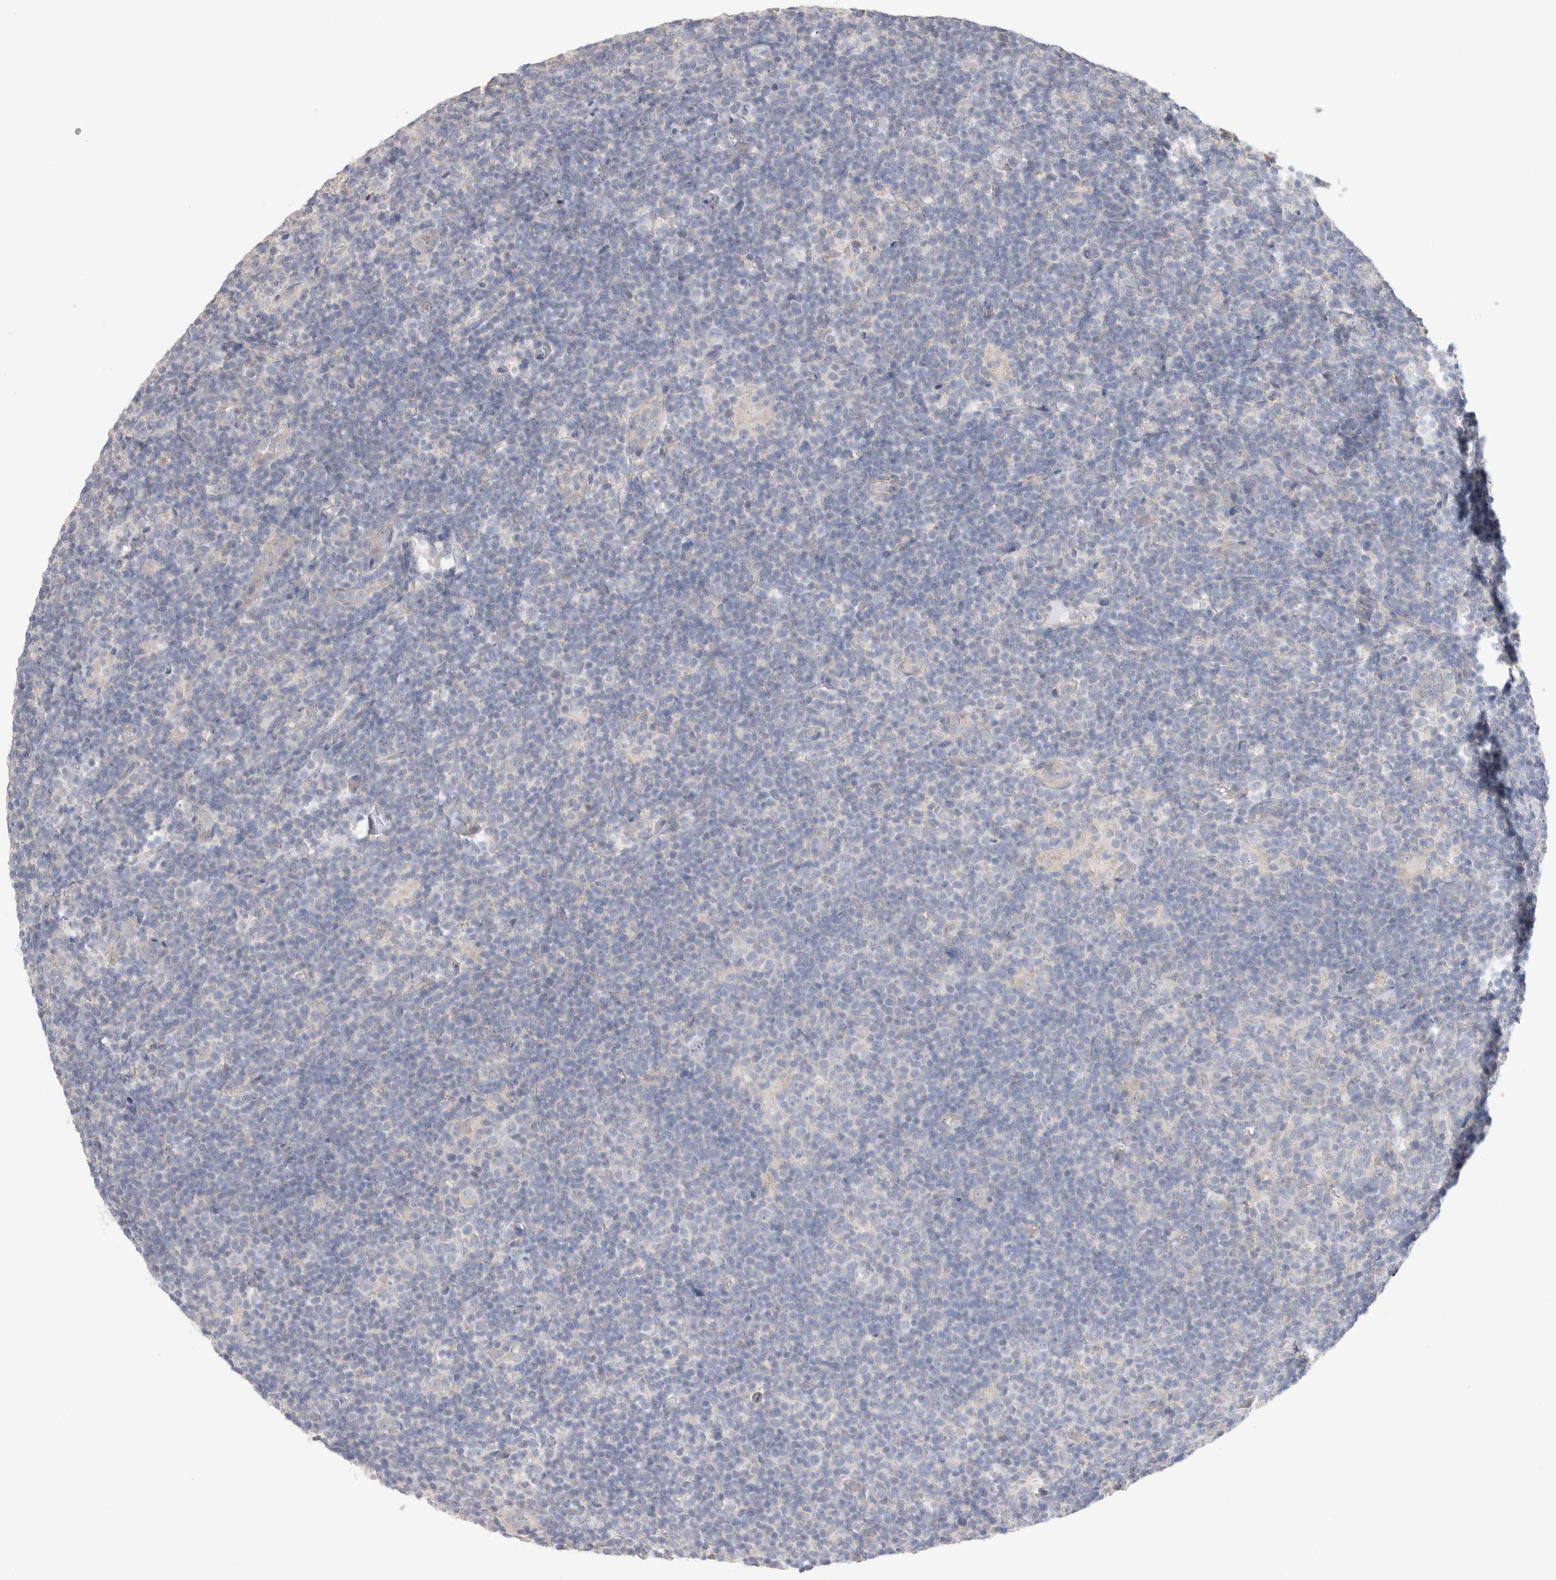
{"staining": {"intensity": "negative", "quantity": "none", "location": "none"}, "tissue": "lymphoma", "cell_type": "Tumor cells", "image_type": "cancer", "snomed": [{"axis": "morphology", "description": "Hodgkin's disease, NOS"}, {"axis": "topography", "description": "Lymph node"}], "caption": "Protein analysis of lymphoma demonstrates no significant staining in tumor cells.", "gene": "DMD", "patient": {"sex": "female", "age": 57}}